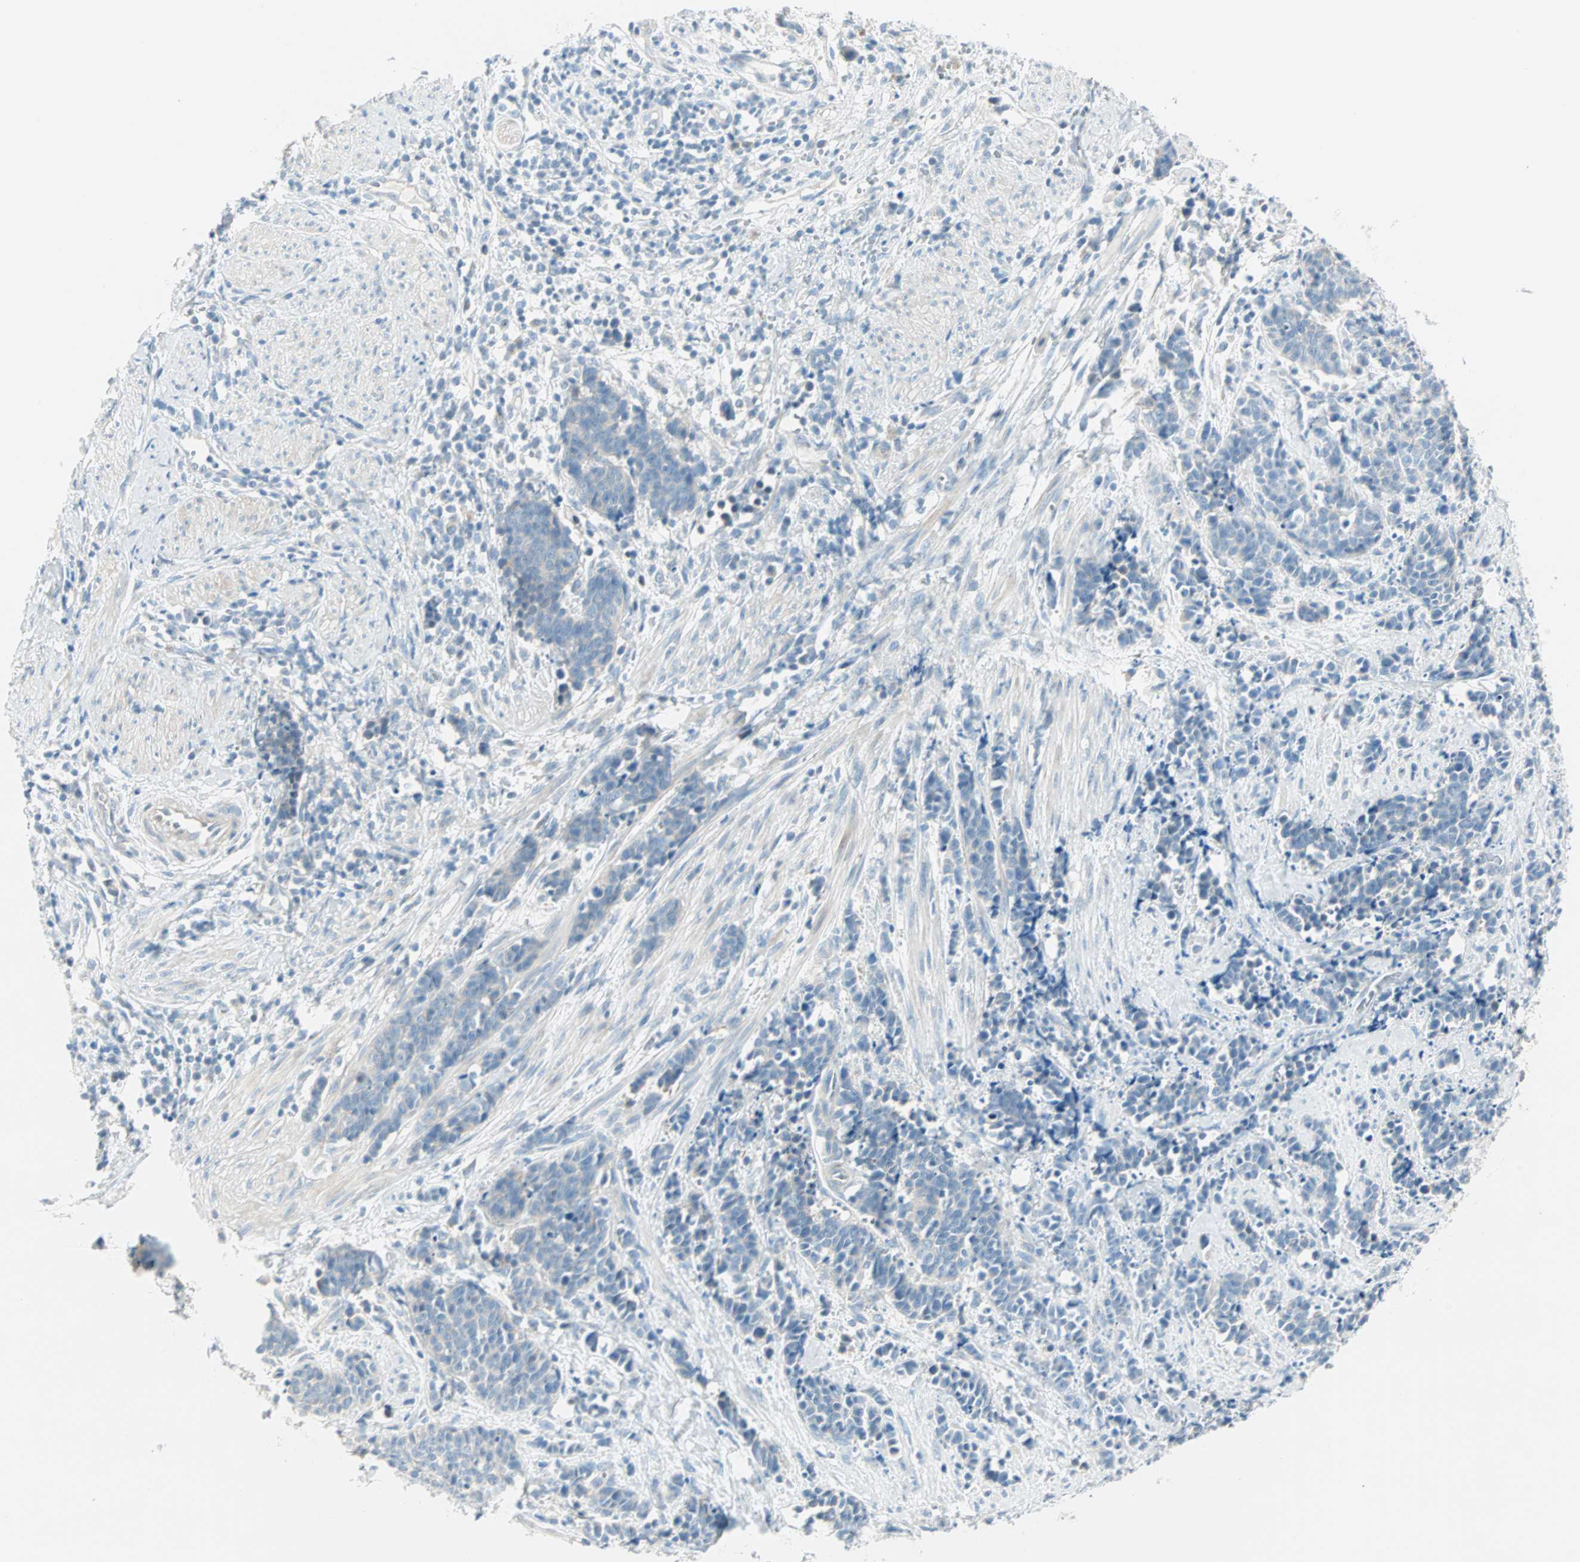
{"staining": {"intensity": "negative", "quantity": "none", "location": "none"}, "tissue": "cervical cancer", "cell_type": "Tumor cells", "image_type": "cancer", "snomed": [{"axis": "morphology", "description": "Squamous cell carcinoma, NOS"}, {"axis": "topography", "description": "Cervix"}], "caption": "Immunohistochemical staining of human cervical squamous cell carcinoma reveals no significant expression in tumor cells.", "gene": "SULT1C2", "patient": {"sex": "female", "age": 35}}